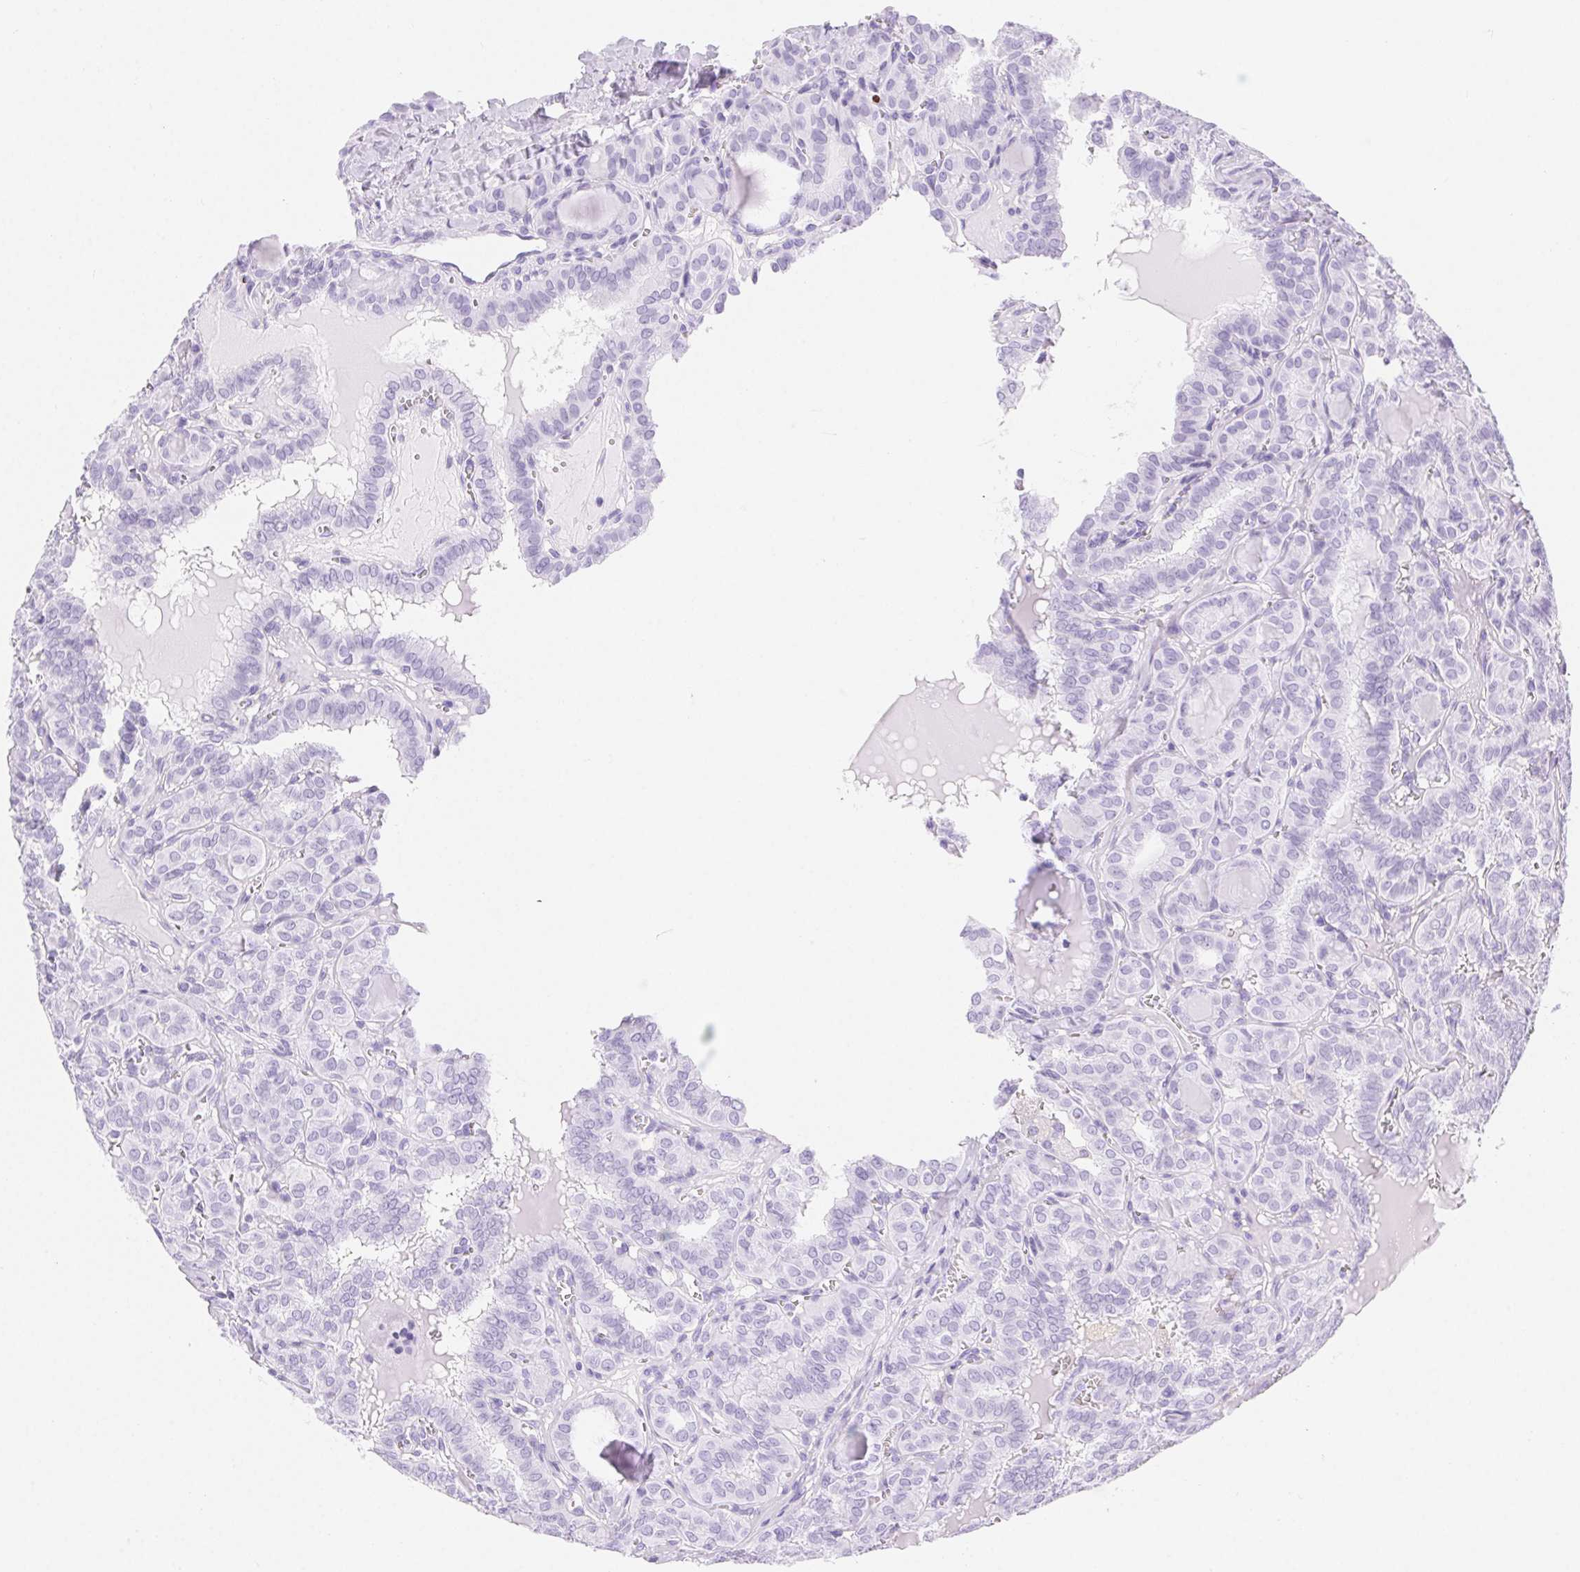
{"staining": {"intensity": "negative", "quantity": "none", "location": "none"}, "tissue": "thyroid cancer", "cell_type": "Tumor cells", "image_type": "cancer", "snomed": [{"axis": "morphology", "description": "Papillary adenocarcinoma, NOS"}, {"axis": "topography", "description": "Thyroid gland"}], "caption": "Tumor cells show no significant staining in thyroid cancer (papillary adenocarcinoma).", "gene": "CLDN16", "patient": {"sex": "female", "age": 41}}